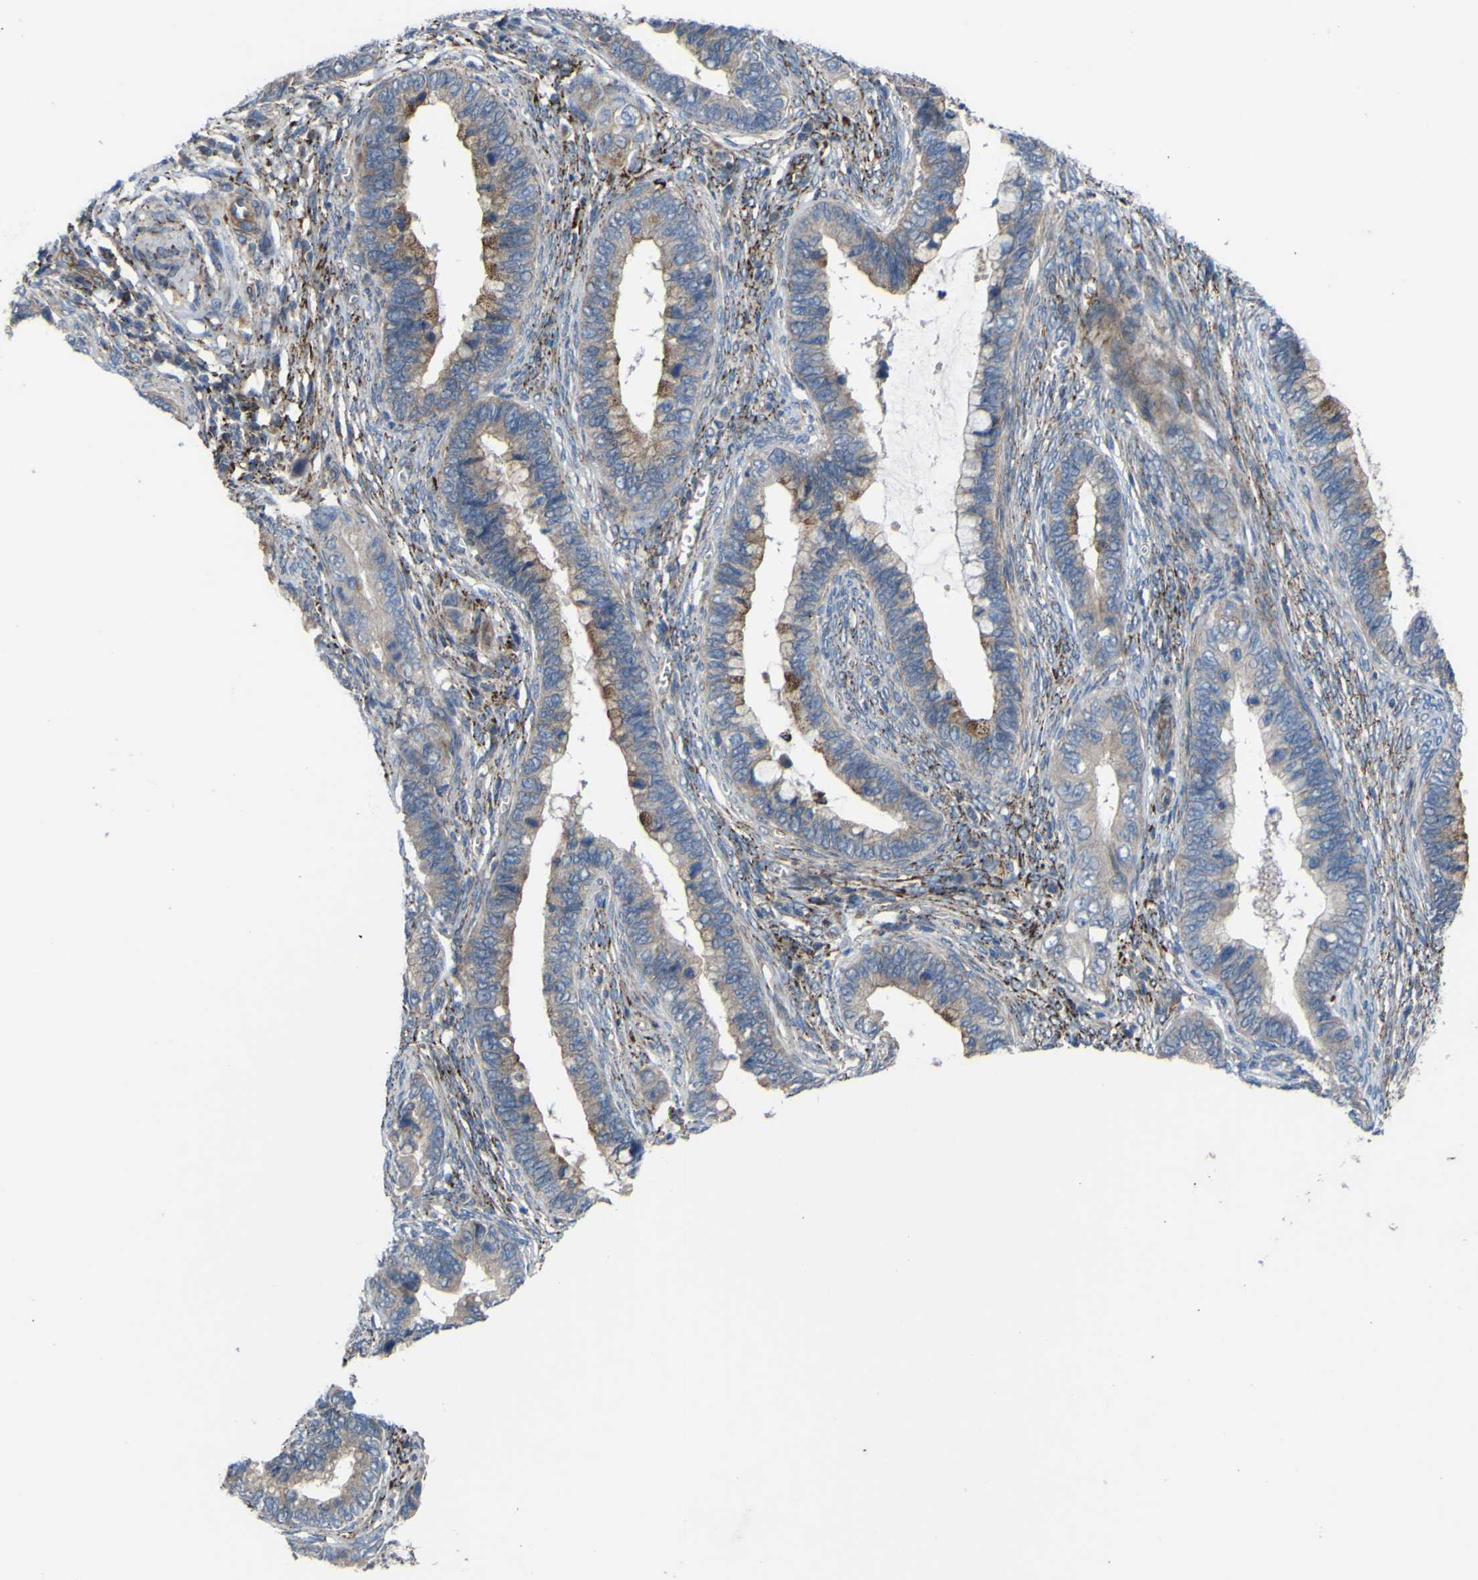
{"staining": {"intensity": "moderate", "quantity": "25%-75%", "location": "cytoplasmic/membranous"}, "tissue": "cervical cancer", "cell_type": "Tumor cells", "image_type": "cancer", "snomed": [{"axis": "morphology", "description": "Adenocarcinoma, NOS"}, {"axis": "topography", "description": "Cervix"}], "caption": "Moderate cytoplasmic/membranous staining is seen in about 25%-75% of tumor cells in cervical adenocarcinoma.", "gene": "GPLD1", "patient": {"sex": "female", "age": 44}}